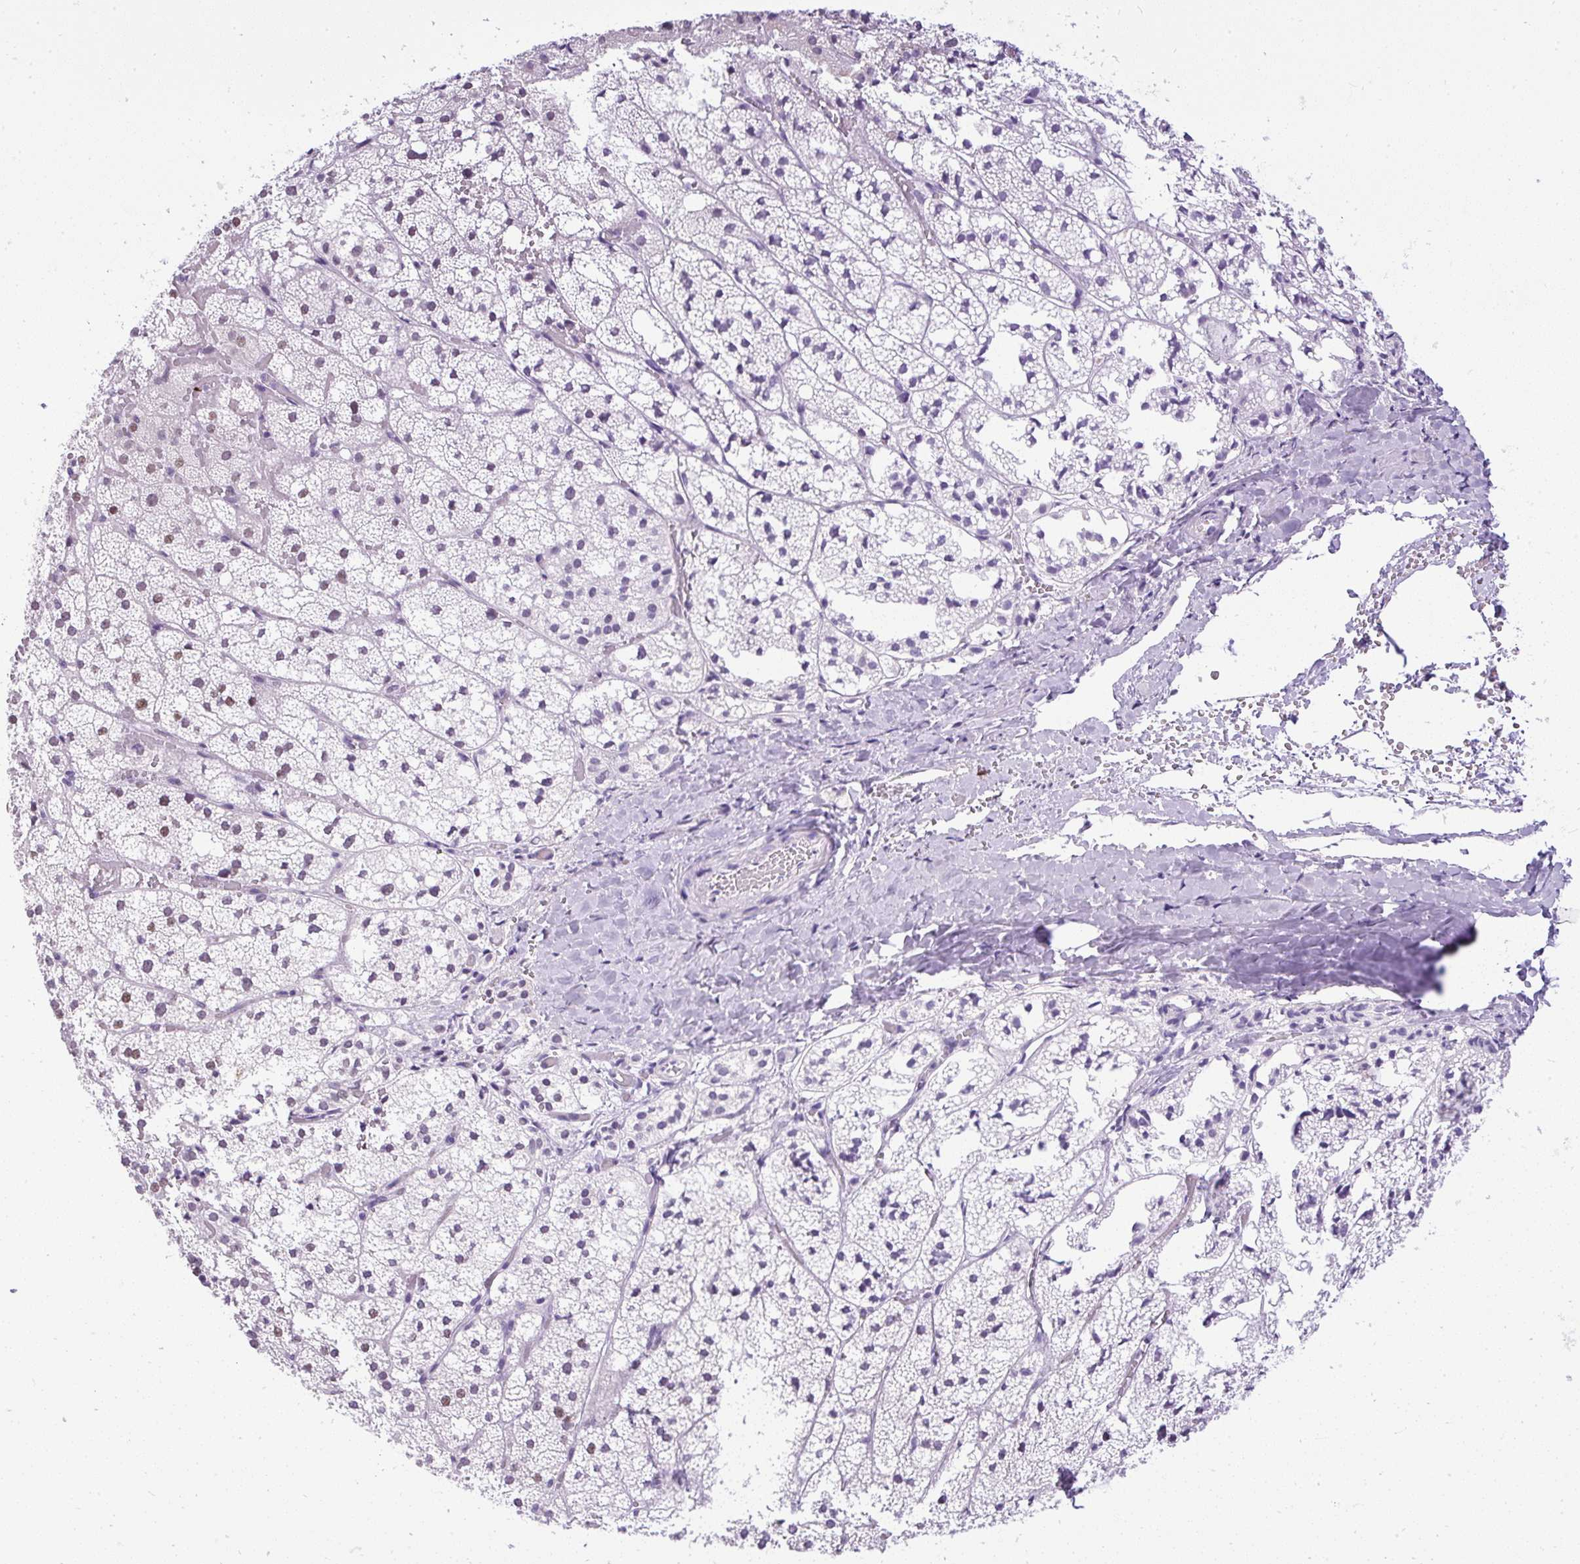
{"staining": {"intensity": "weak", "quantity": "<25%", "location": "nuclear"}, "tissue": "adrenal gland", "cell_type": "Glandular cells", "image_type": "normal", "snomed": [{"axis": "morphology", "description": "Normal tissue, NOS"}, {"axis": "topography", "description": "Adrenal gland"}], "caption": "High magnification brightfield microscopy of benign adrenal gland stained with DAB (3,3'-diaminobenzidine) (brown) and counterstained with hematoxylin (blue): glandular cells show no significant positivity.", "gene": "WNT10B", "patient": {"sex": "male", "age": 53}}